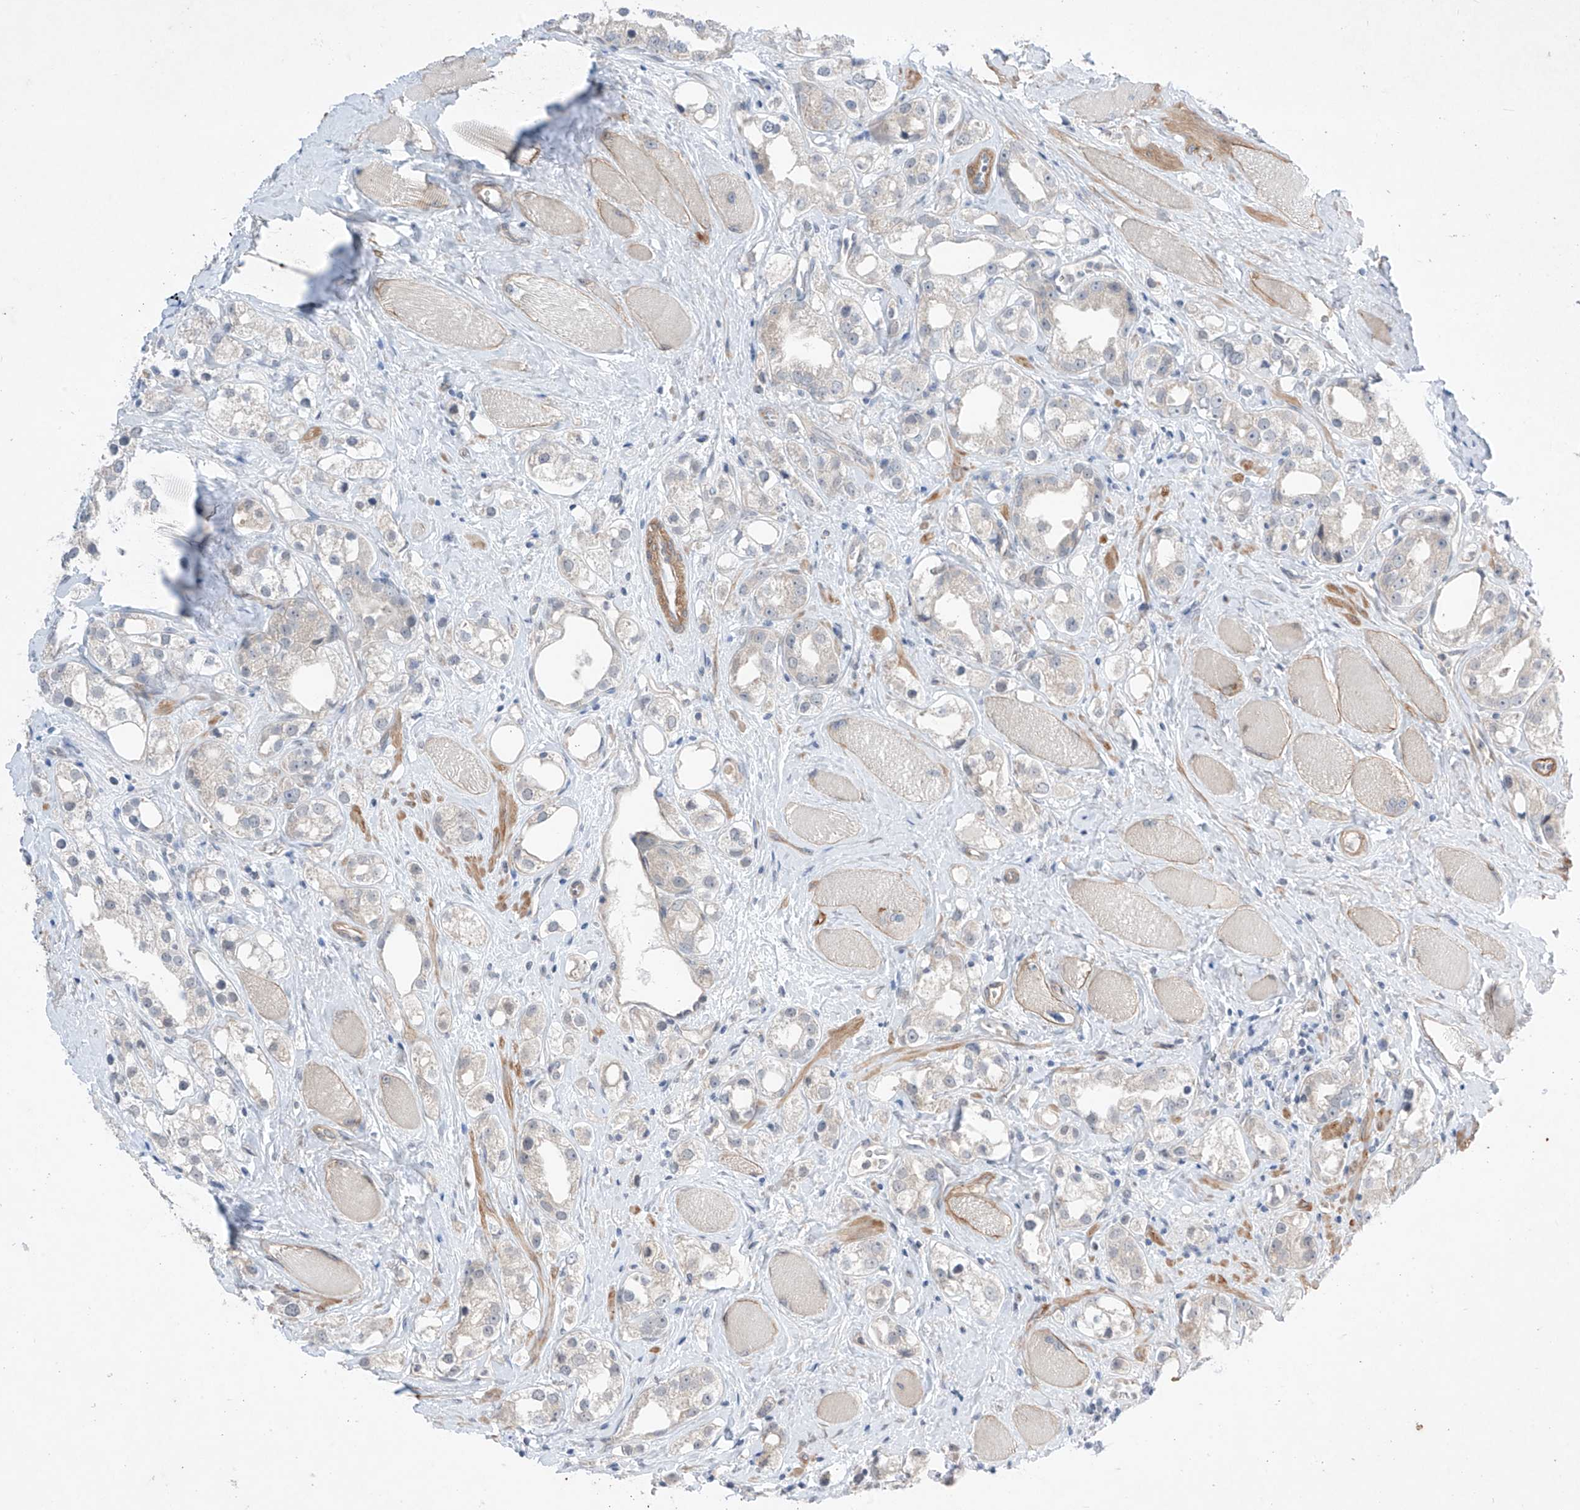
{"staining": {"intensity": "negative", "quantity": "none", "location": "none"}, "tissue": "prostate cancer", "cell_type": "Tumor cells", "image_type": "cancer", "snomed": [{"axis": "morphology", "description": "Adenocarcinoma, NOS"}, {"axis": "topography", "description": "Prostate"}], "caption": "There is no significant staining in tumor cells of prostate adenocarcinoma.", "gene": "ABLIM2", "patient": {"sex": "male", "age": 79}}